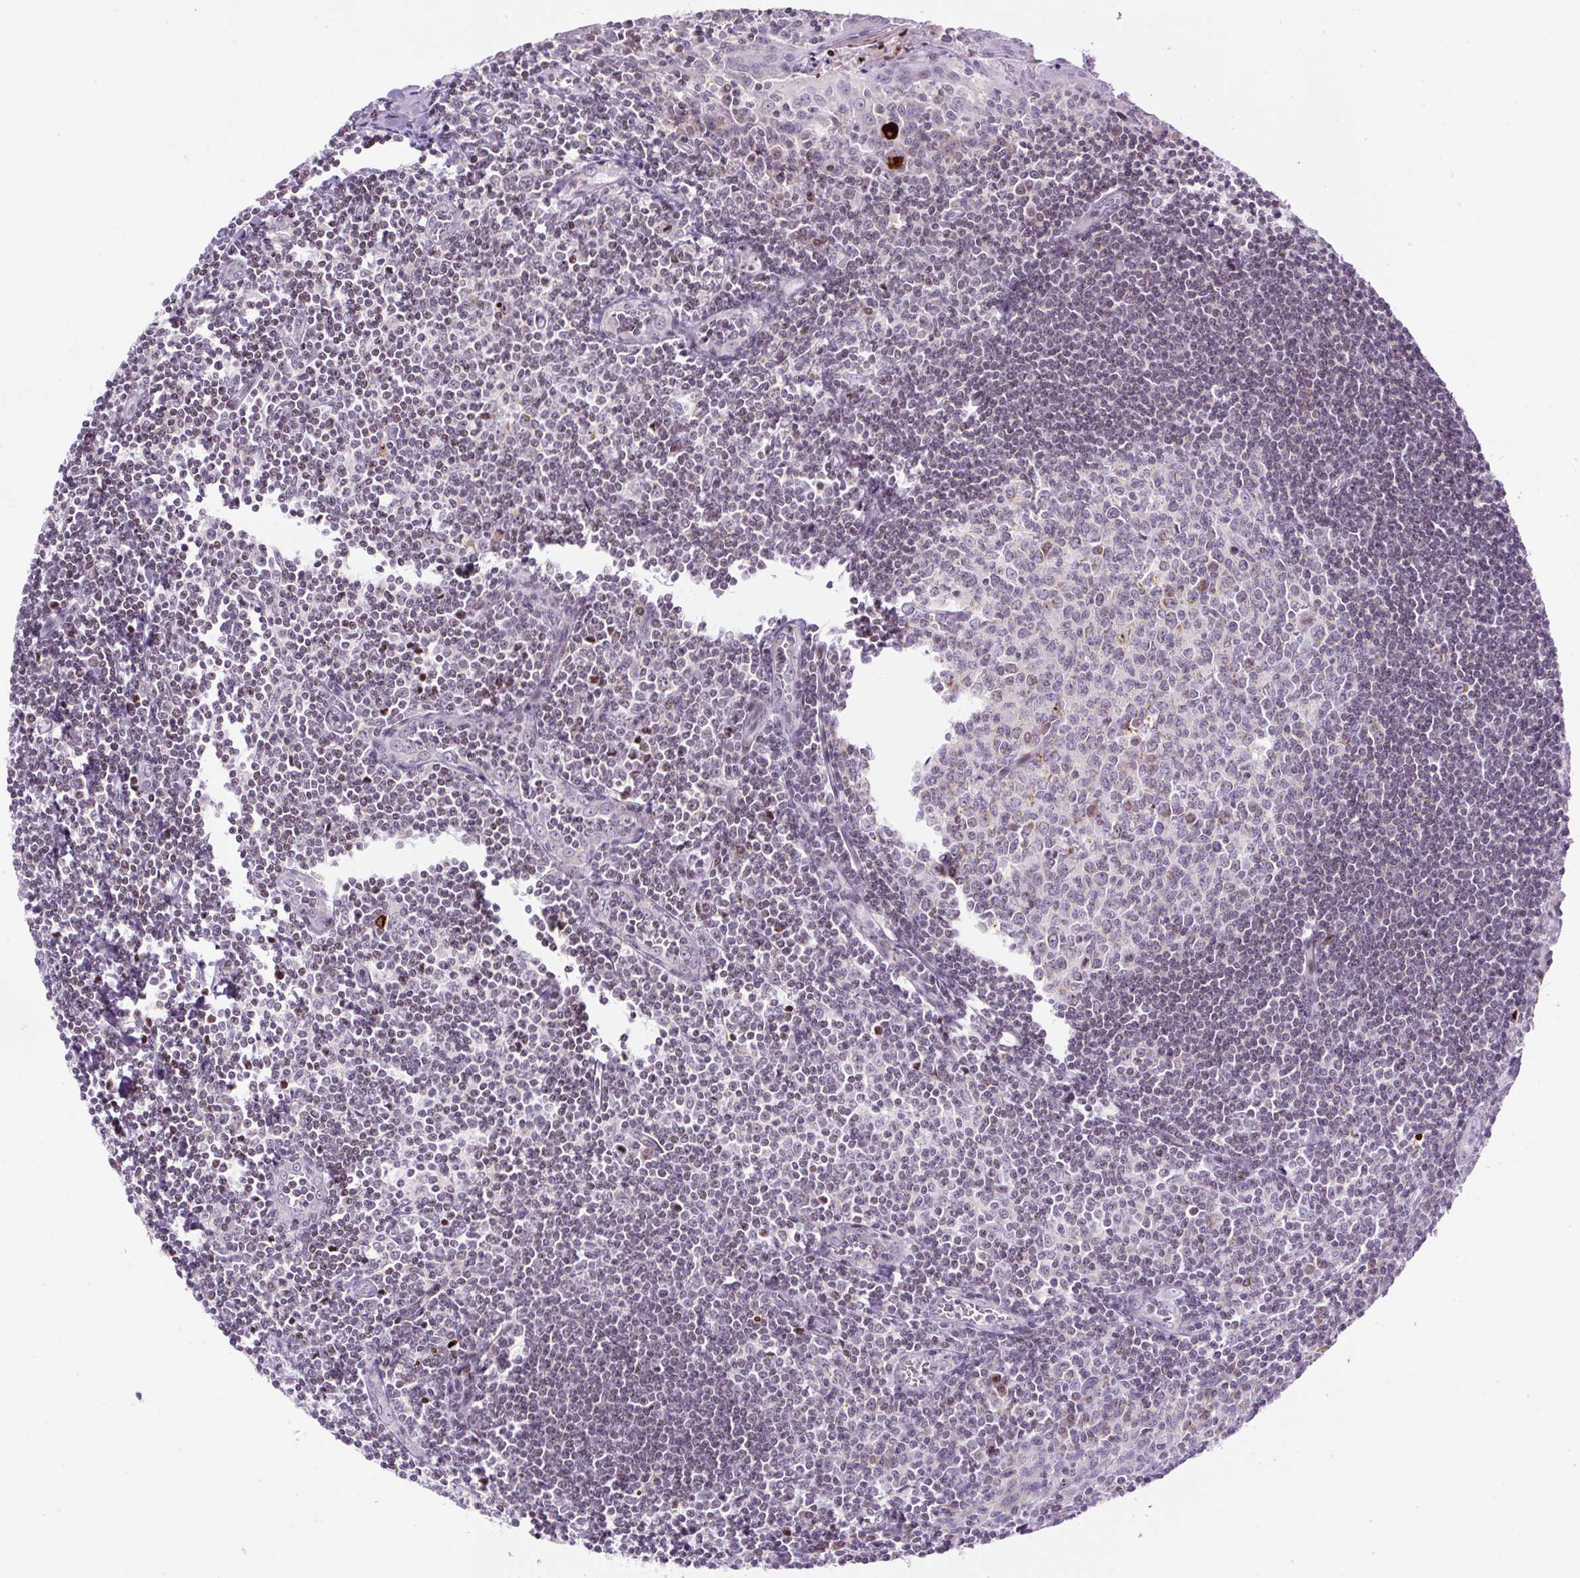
{"staining": {"intensity": "moderate", "quantity": "25%-75%", "location": "cytoplasmic/membranous"}, "tissue": "tonsil", "cell_type": "Germinal center cells", "image_type": "normal", "snomed": [{"axis": "morphology", "description": "Normal tissue, NOS"}, {"axis": "topography", "description": "Tonsil"}], "caption": "Protein expression analysis of unremarkable tonsil exhibits moderate cytoplasmic/membranous expression in approximately 25%-75% of germinal center cells.", "gene": "FMC1", "patient": {"sex": "male", "age": 27}}